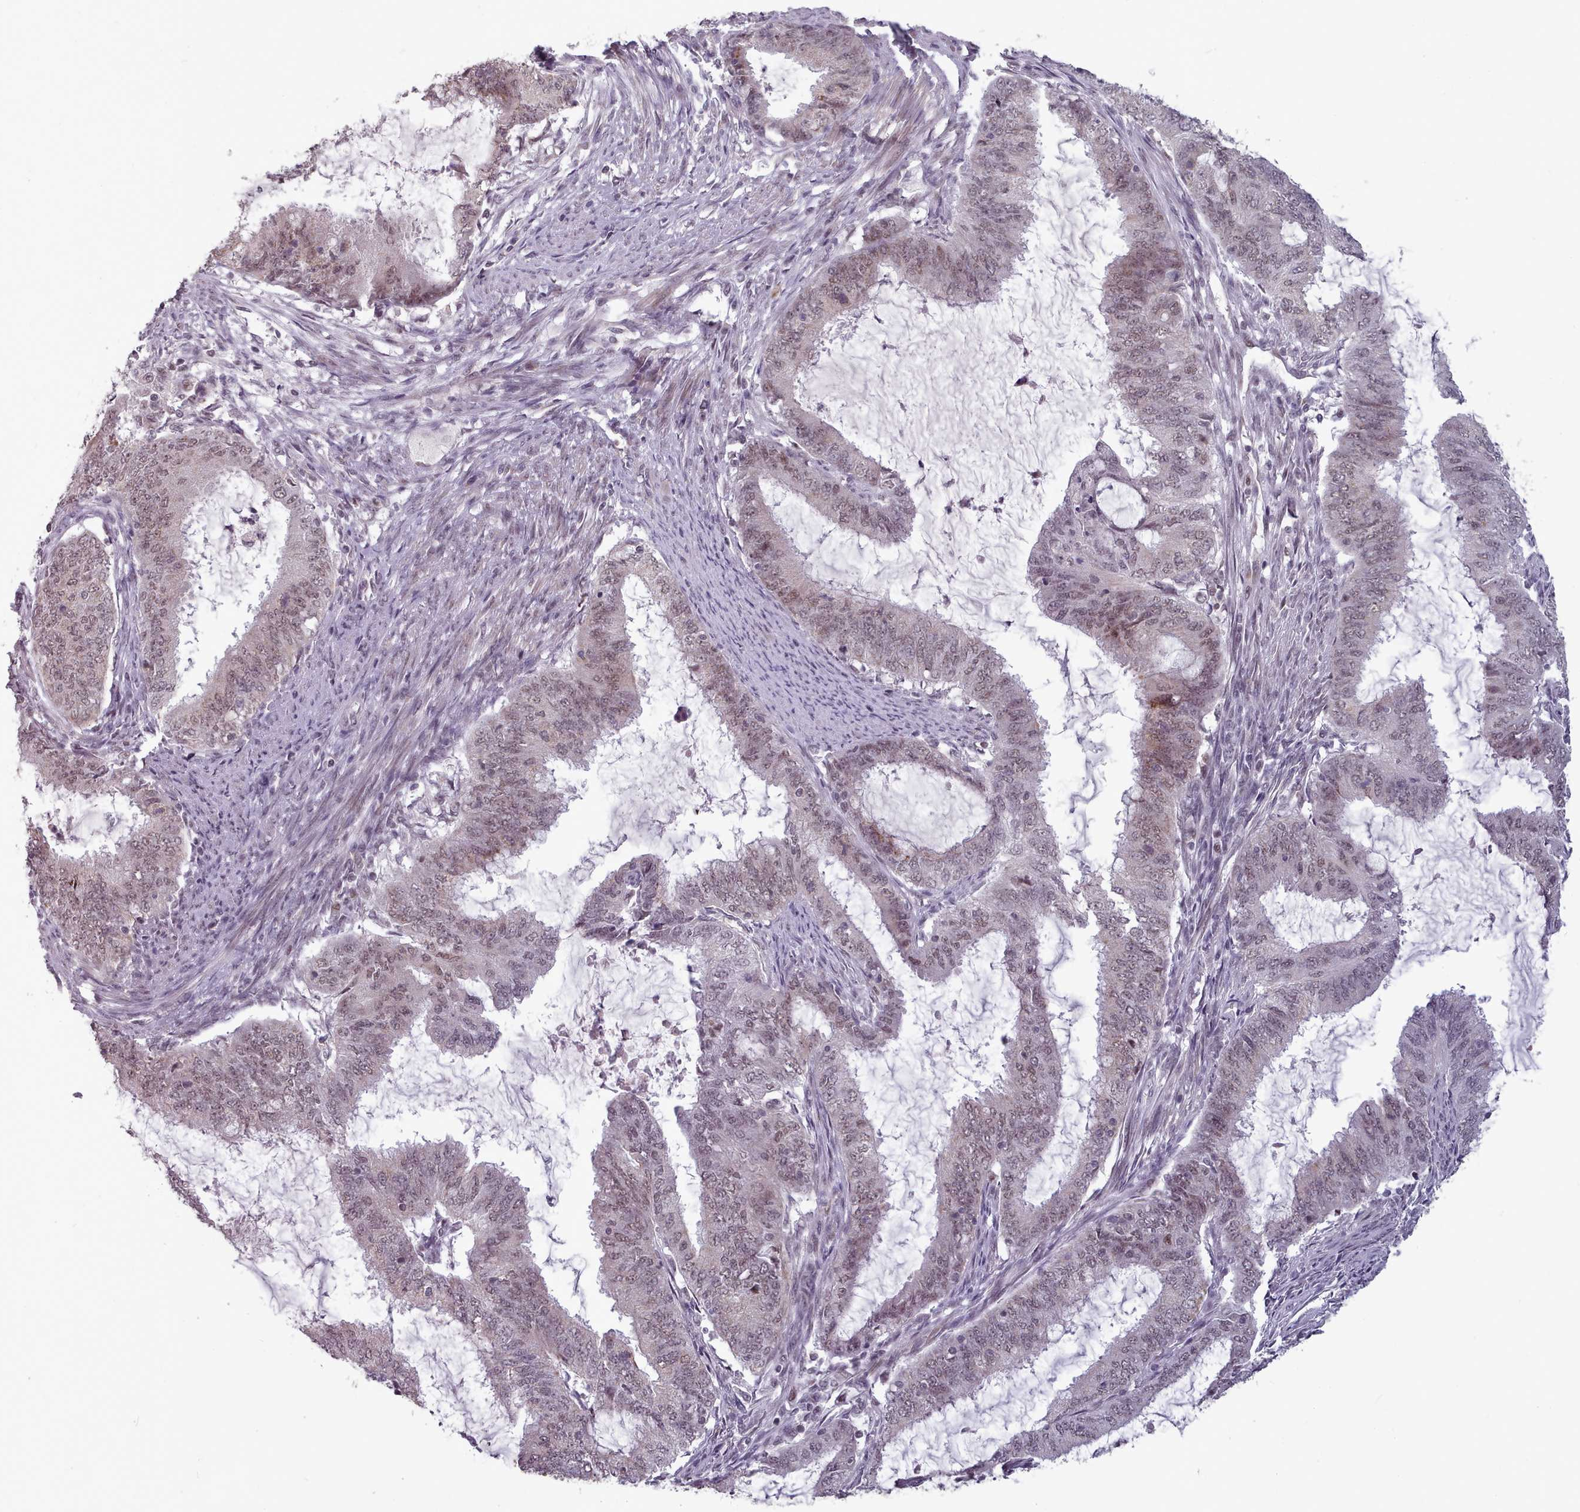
{"staining": {"intensity": "weak", "quantity": "25%-75%", "location": "nuclear"}, "tissue": "endometrial cancer", "cell_type": "Tumor cells", "image_type": "cancer", "snomed": [{"axis": "morphology", "description": "Adenocarcinoma, NOS"}, {"axis": "topography", "description": "Endometrium"}], "caption": "Endometrial cancer (adenocarcinoma) stained with immunohistochemistry displays weak nuclear staining in about 25%-75% of tumor cells.", "gene": "SRSF9", "patient": {"sex": "female", "age": 51}}